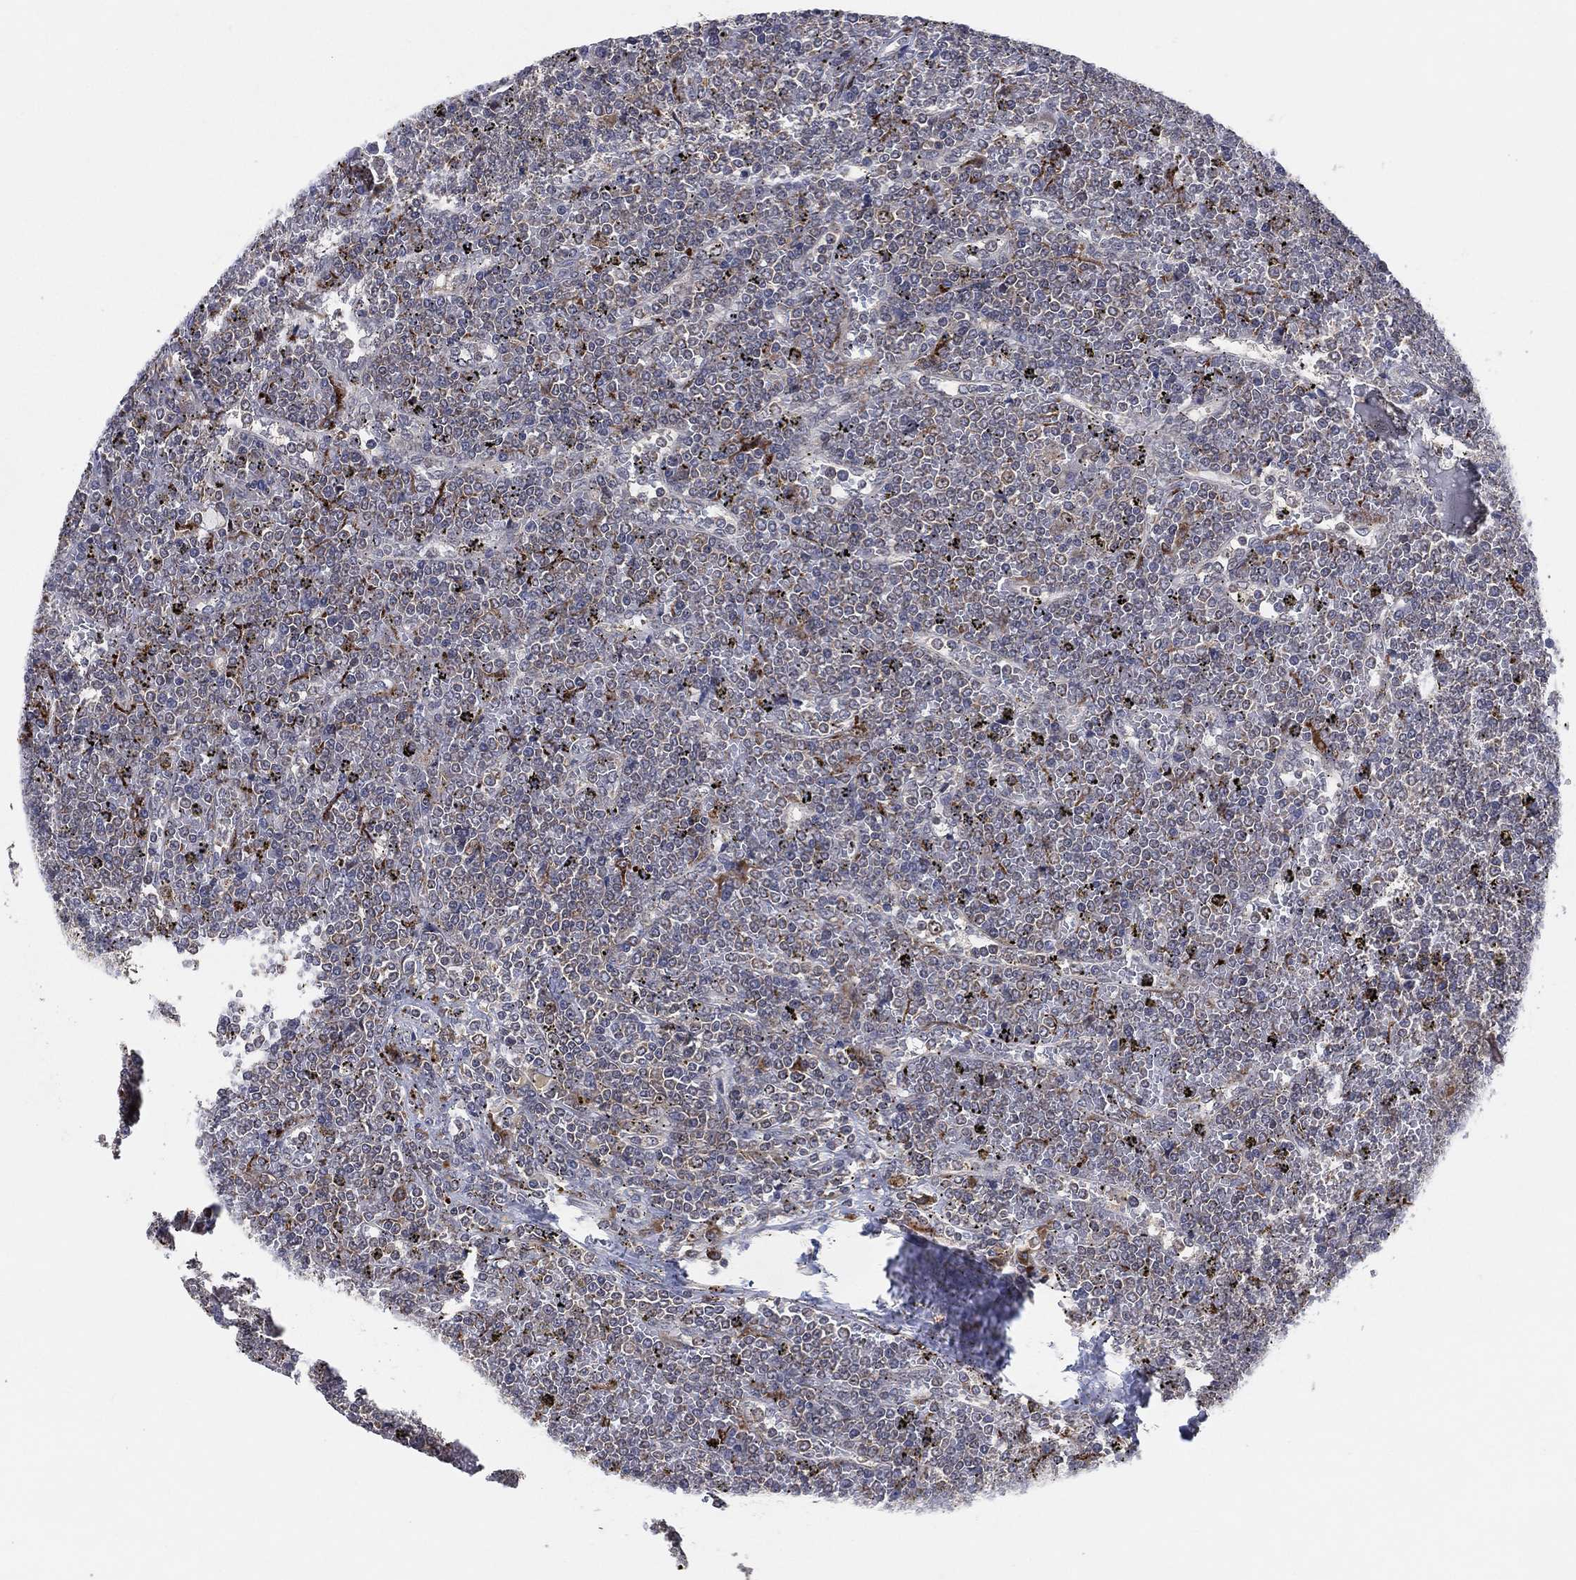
{"staining": {"intensity": "negative", "quantity": "none", "location": "none"}, "tissue": "lymphoma", "cell_type": "Tumor cells", "image_type": "cancer", "snomed": [{"axis": "morphology", "description": "Malignant lymphoma, non-Hodgkin's type, Low grade"}, {"axis": "topography", "description": "Spleen"}], "caption": "Tumor cells are negative for protein expression in human low-grade malignant lymphoma, non-Hodgkin's type.", "gene": "FAM104A", "patient": {"sex": "female", "age": 19}}